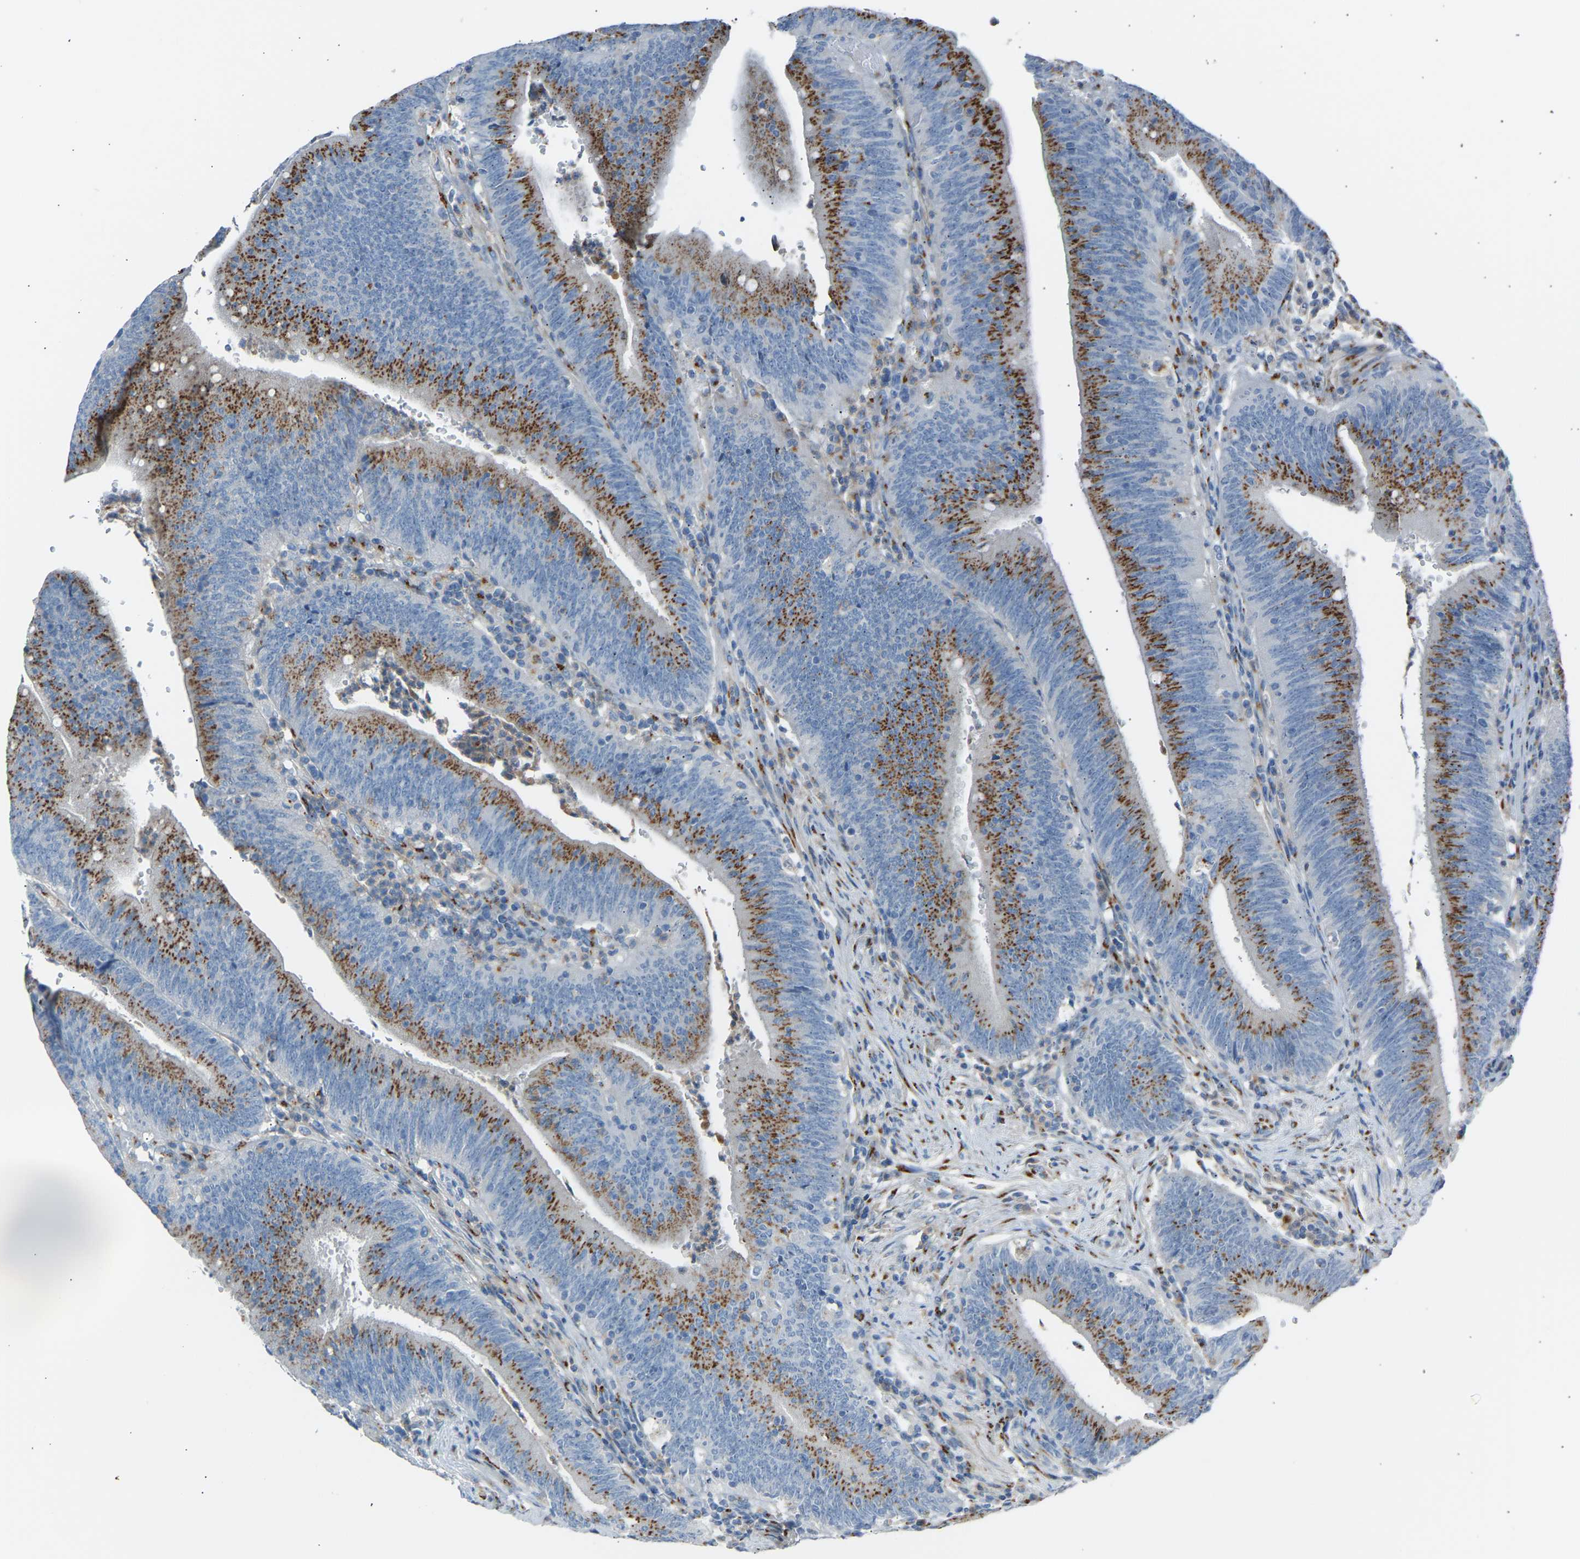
{"staining": {"intensity": "strong", "quantity": ">75%", "location": "cytoplasmic/membranous"}, "tissue": "colorectal cancer", "cell_type": "Tumor cells", "image_type": "cancer", "snomed": [{"axis": "morphology", "description": "Normal tissue, NOS"}, {"axis": "morphology", "description": "Adenocarcinoma, NOS"}, {"axis": "topography", "description": "Rectum"}], "caption": "The histopathology image exhibits staining of adenocarcinoma (colorectal), revealing strong cytoplasmic/membranous protein expression (brown color) within tumor cells.", "gene": "CYREN", "patient": {"sex": "female", "age": 66}}